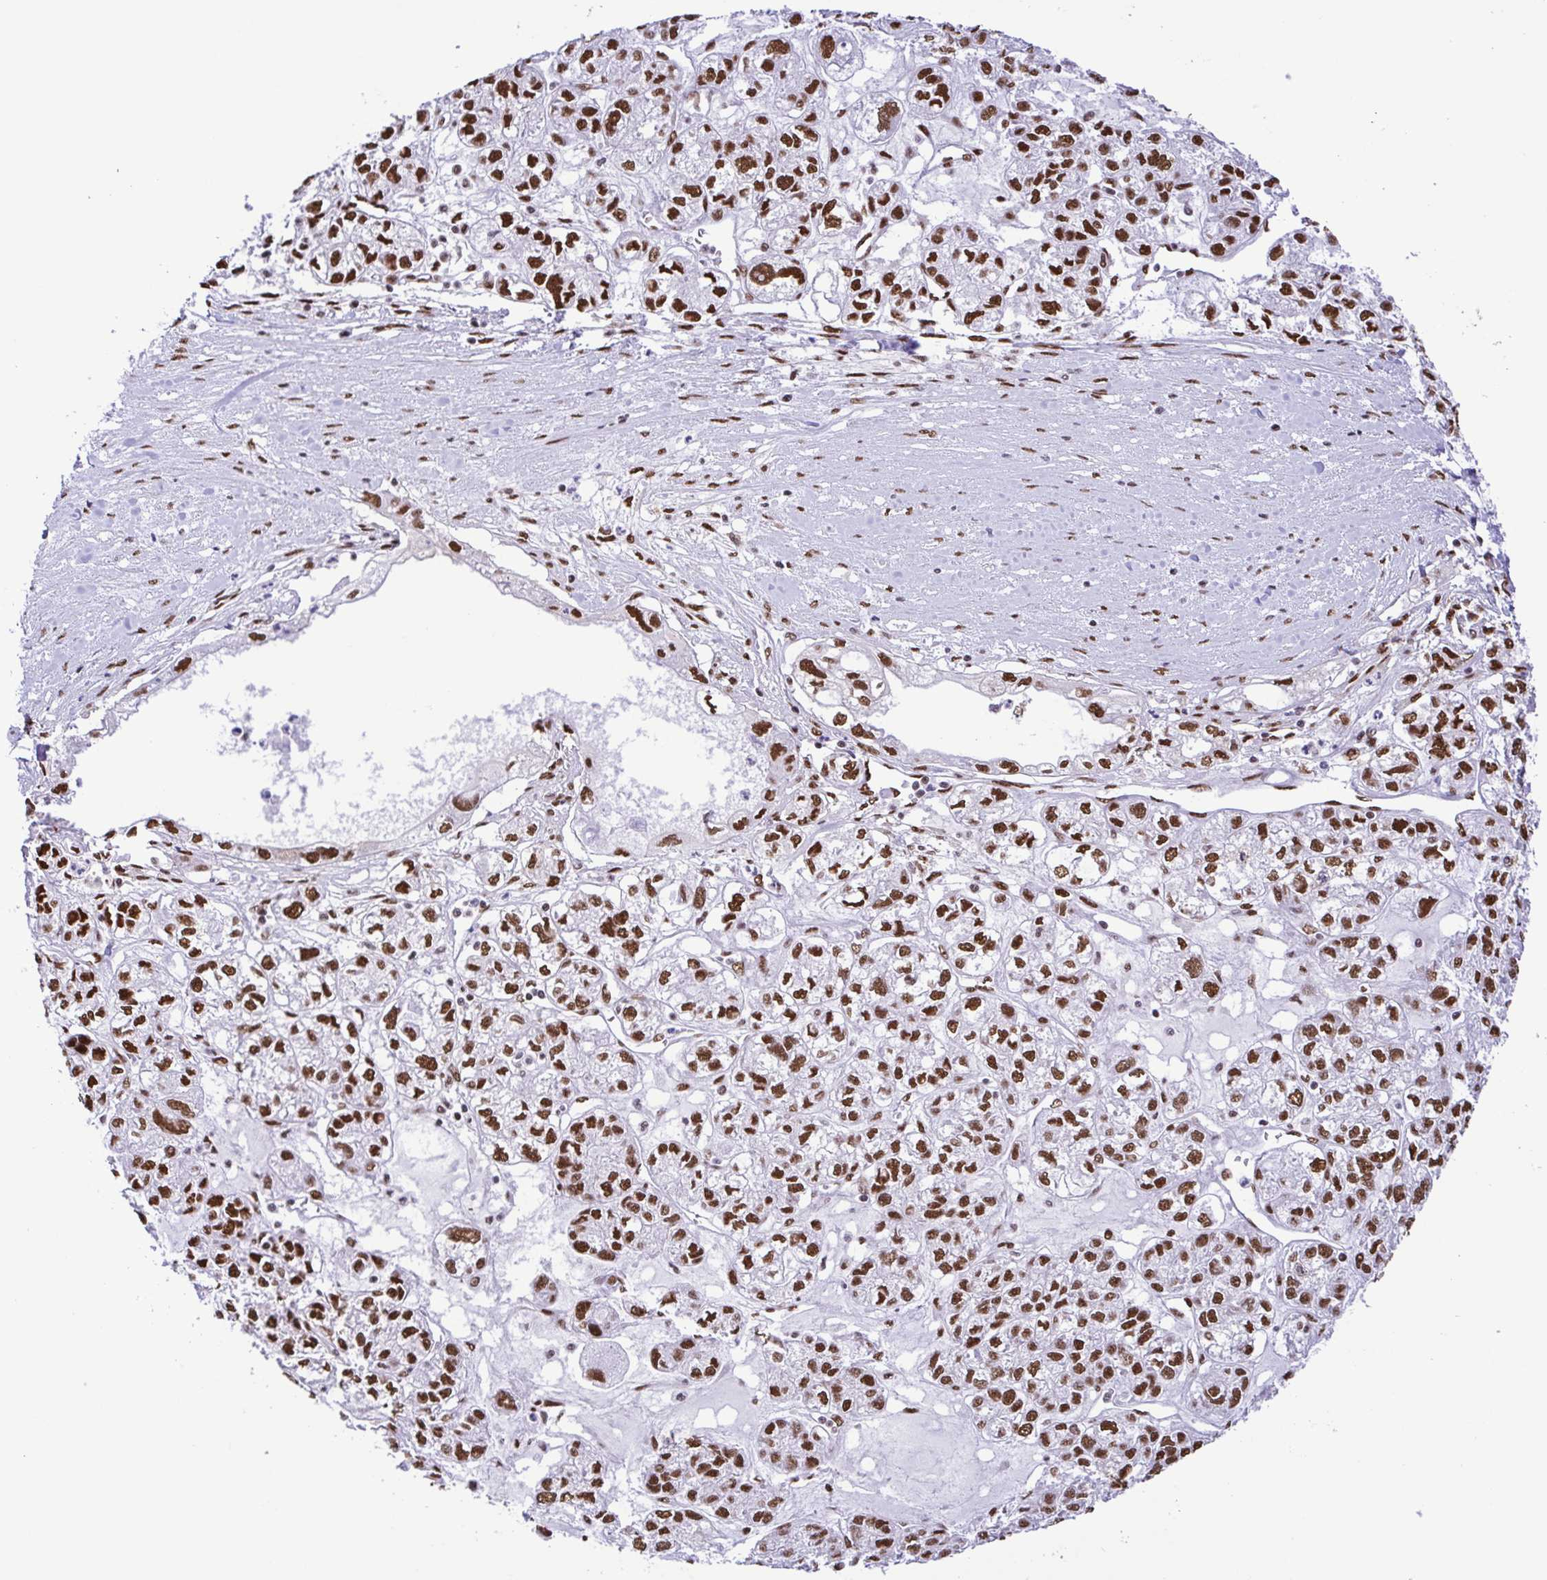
{"staining": {"intensity": "strong", "quantity": ">75%", "location": "nuclear"}, "tissue": "ovarian cancer", "cell_type": "Tumor cells", "image_type": "cancer", "snomed": [{"axis": "morphology", "description": "Carcinoma, endometroid"}, {"axis": "topography", "description": "Ovary"}], "caption": "This photomicrograph displays immunohistochemistry (IHC) staining of human ovarian cancer, with high strong nuclear positivity in about >75% of tumor cells.", "gene": "TRIM28", "patient": {"sex": "female", "age": 64}}